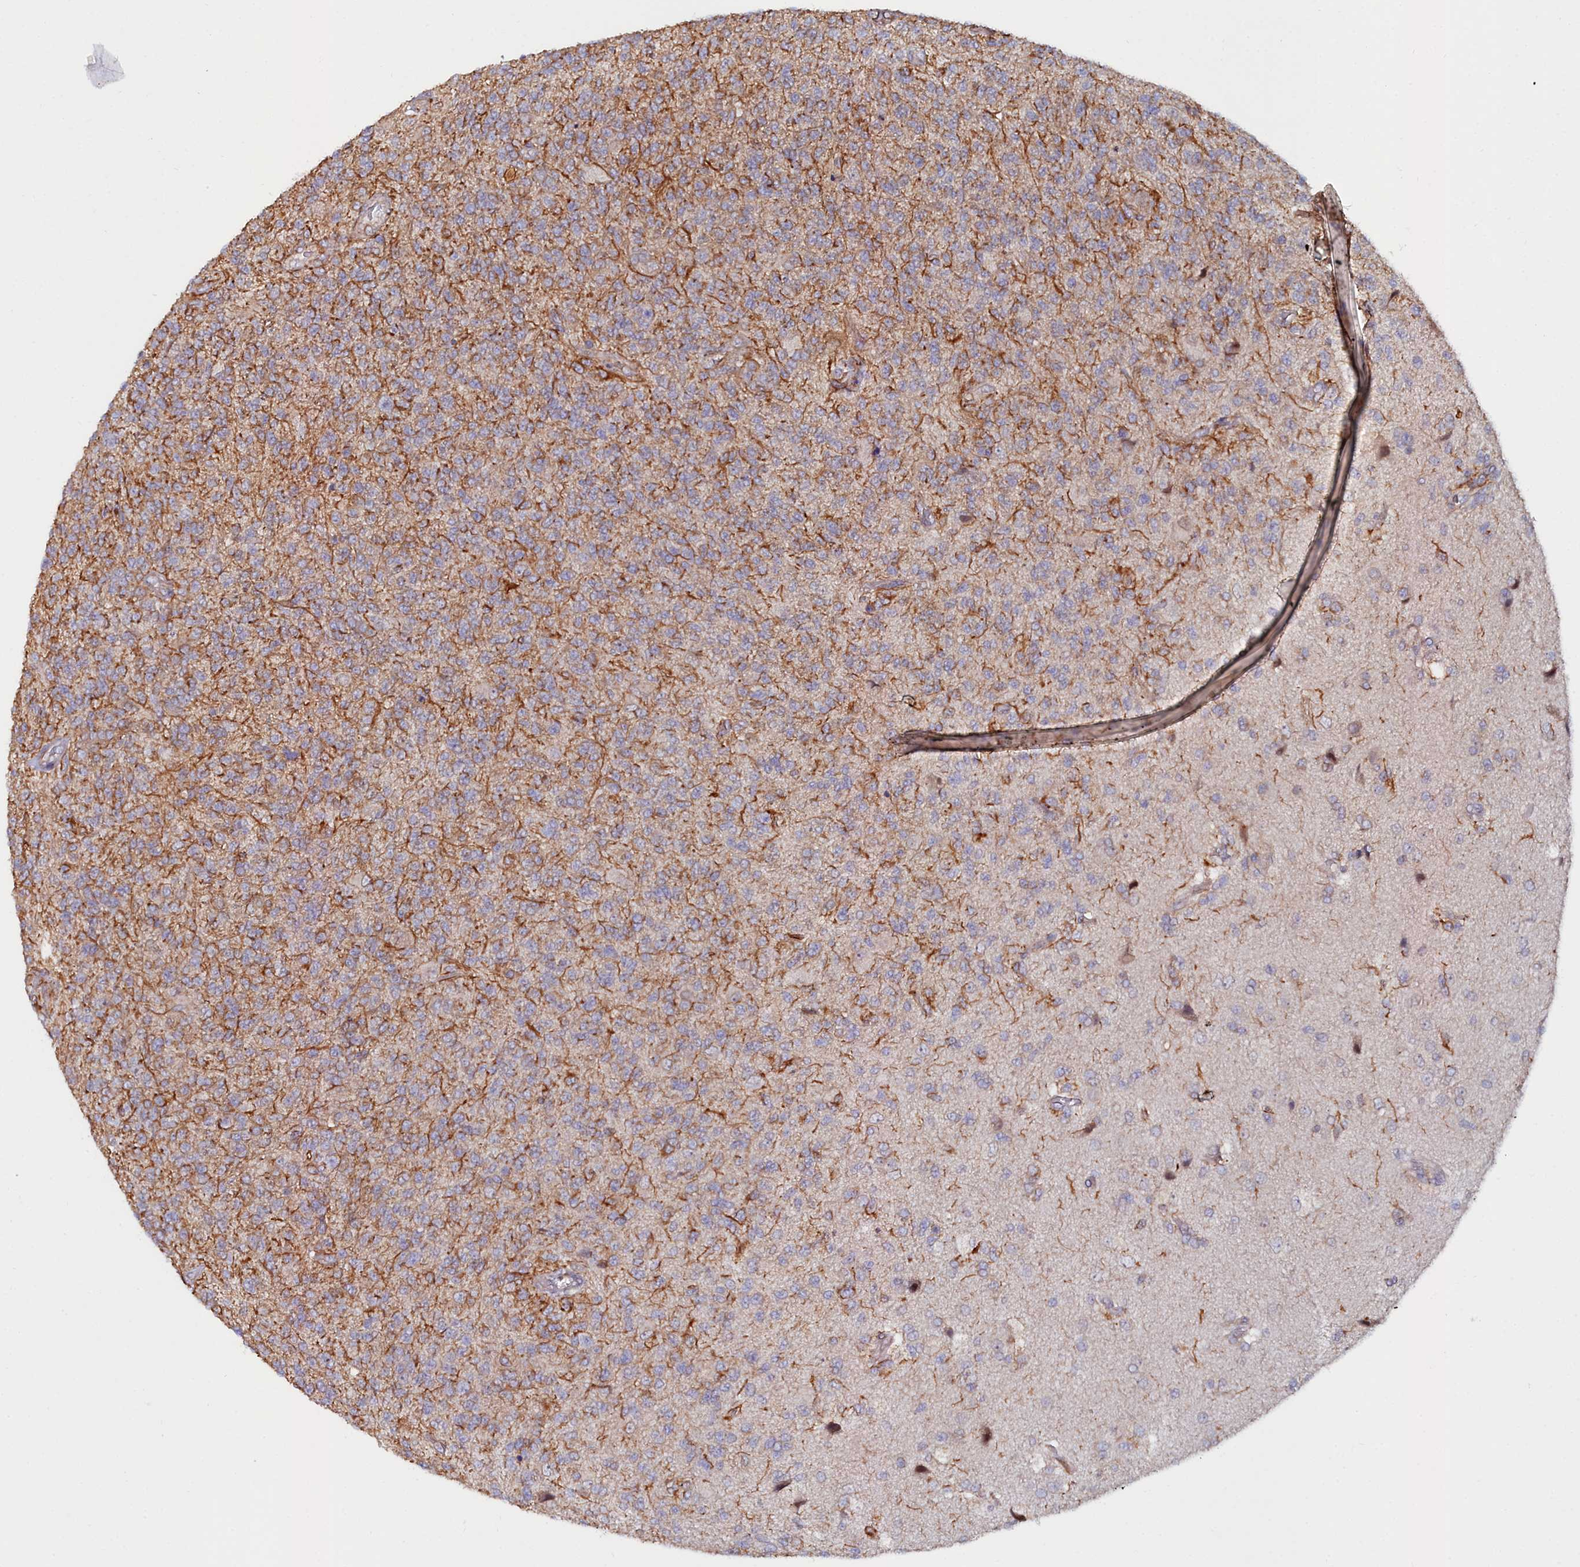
{"staining": {"intensity": "moderate", "quantity": "<25%", "location": "cytoplasmic/membranous"}, "tissue": "glioma", "cell_type": "Tumor cells", "image_type": "cancer", "snomed": [{"axis": "morphology", "description": "Glioma, malignant, High grade"}, {"axis": "topography", "description": "Brain"}], "caption": "Tumor cells show moderate cytoplasmic/membranous expression in approximately <25% of cells in glioma.", "gene": "C4orf19", "patient": {"sex": "male", "age": 56}}